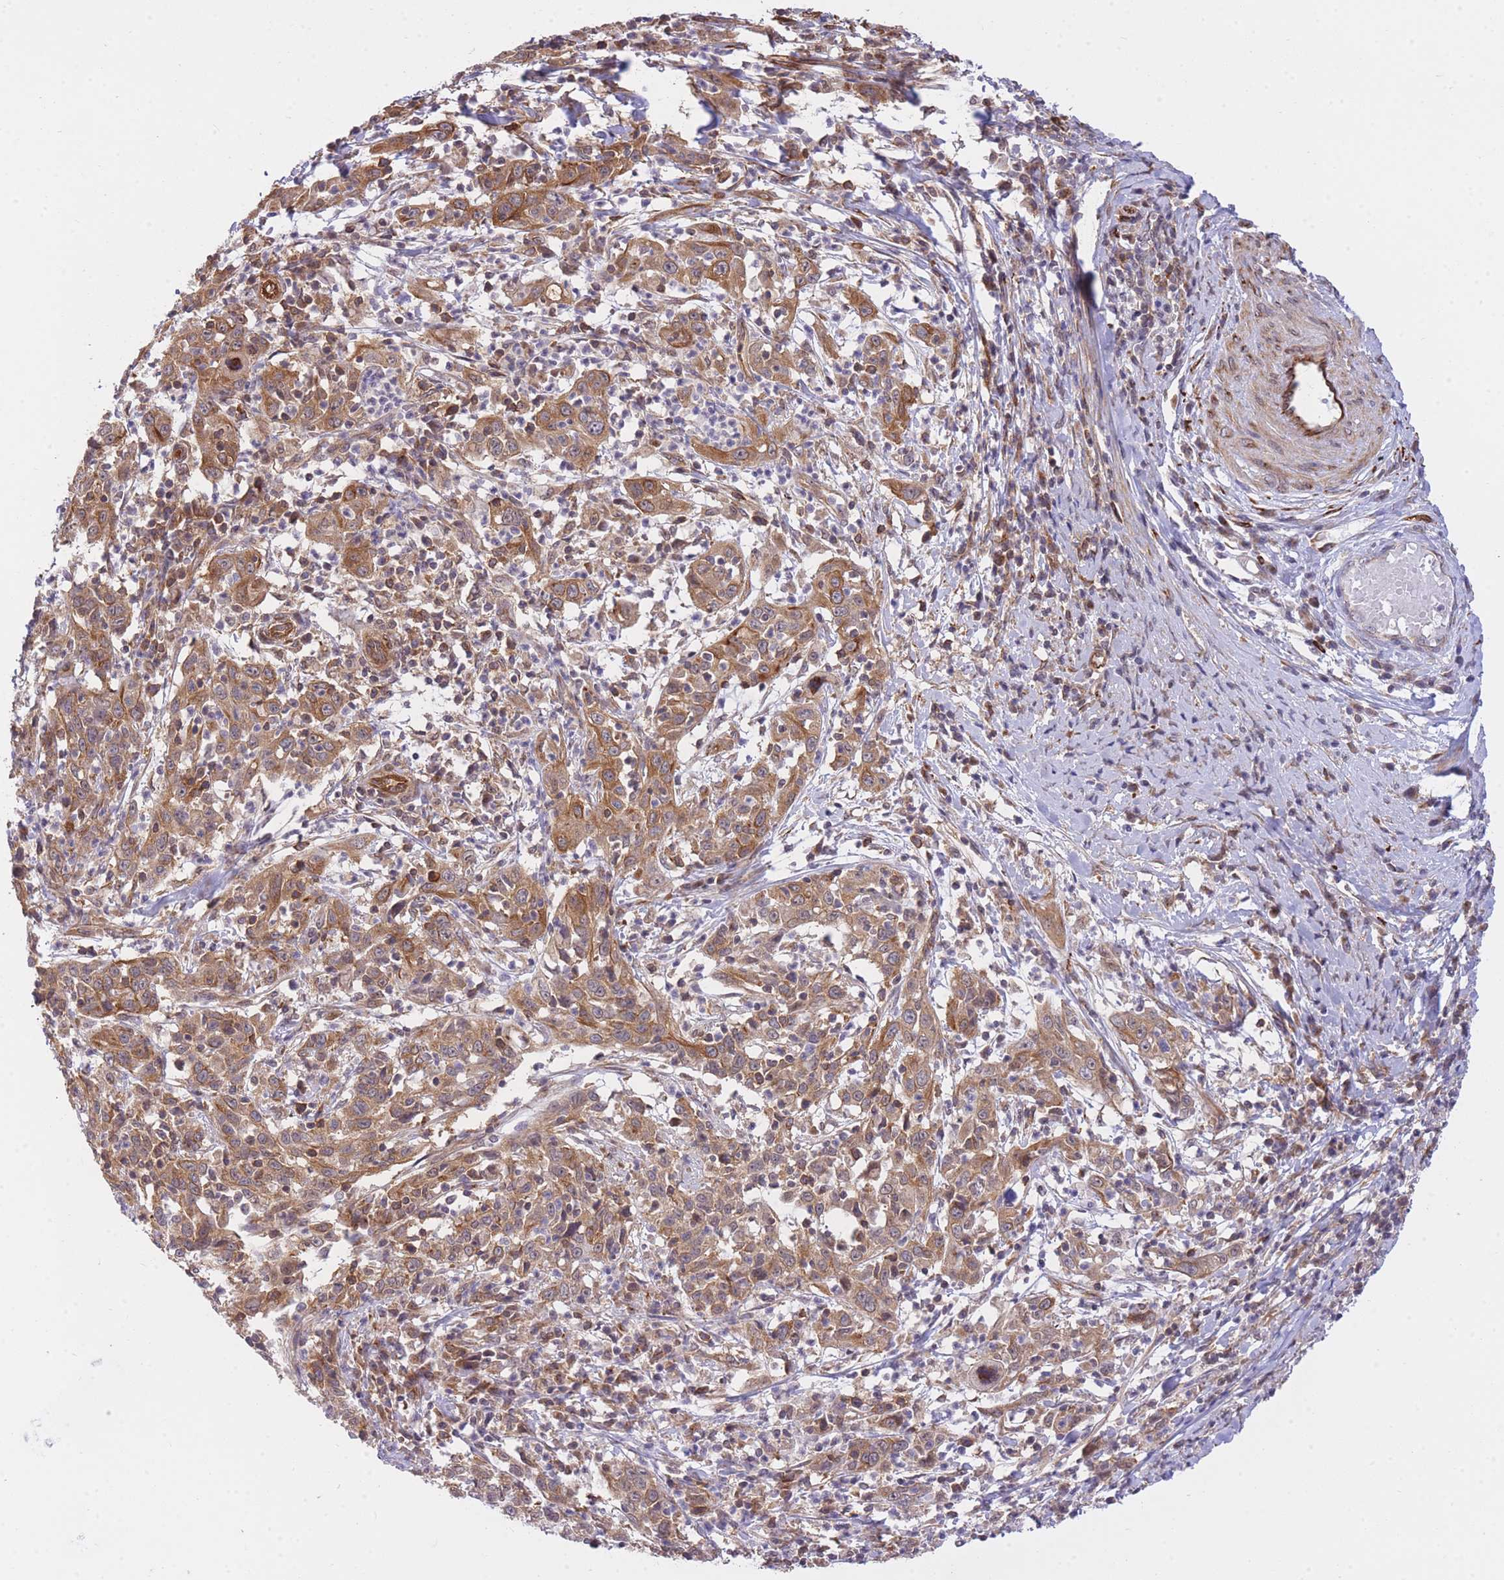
{"staining": {"intensity": "moderate", "quantity": ">75%", "location": "cytoplasmic/membranous"}, "tissue": "cervical cancer", "cell_type": "Tumor cells", "image_type": "cancer", "snomed": [{"axis": "morphology", "description": "Squamous cell carcinoma, NOS"}, {"axis": "topography", "description": "Cervix"}], "caption": "Cervical cancer tissue displays moderate cytoplasmic/membranous positivity in about >75% of tumor cells", "gene": "EXOSC8", "patient": {"sex": "female", "age": 46}}